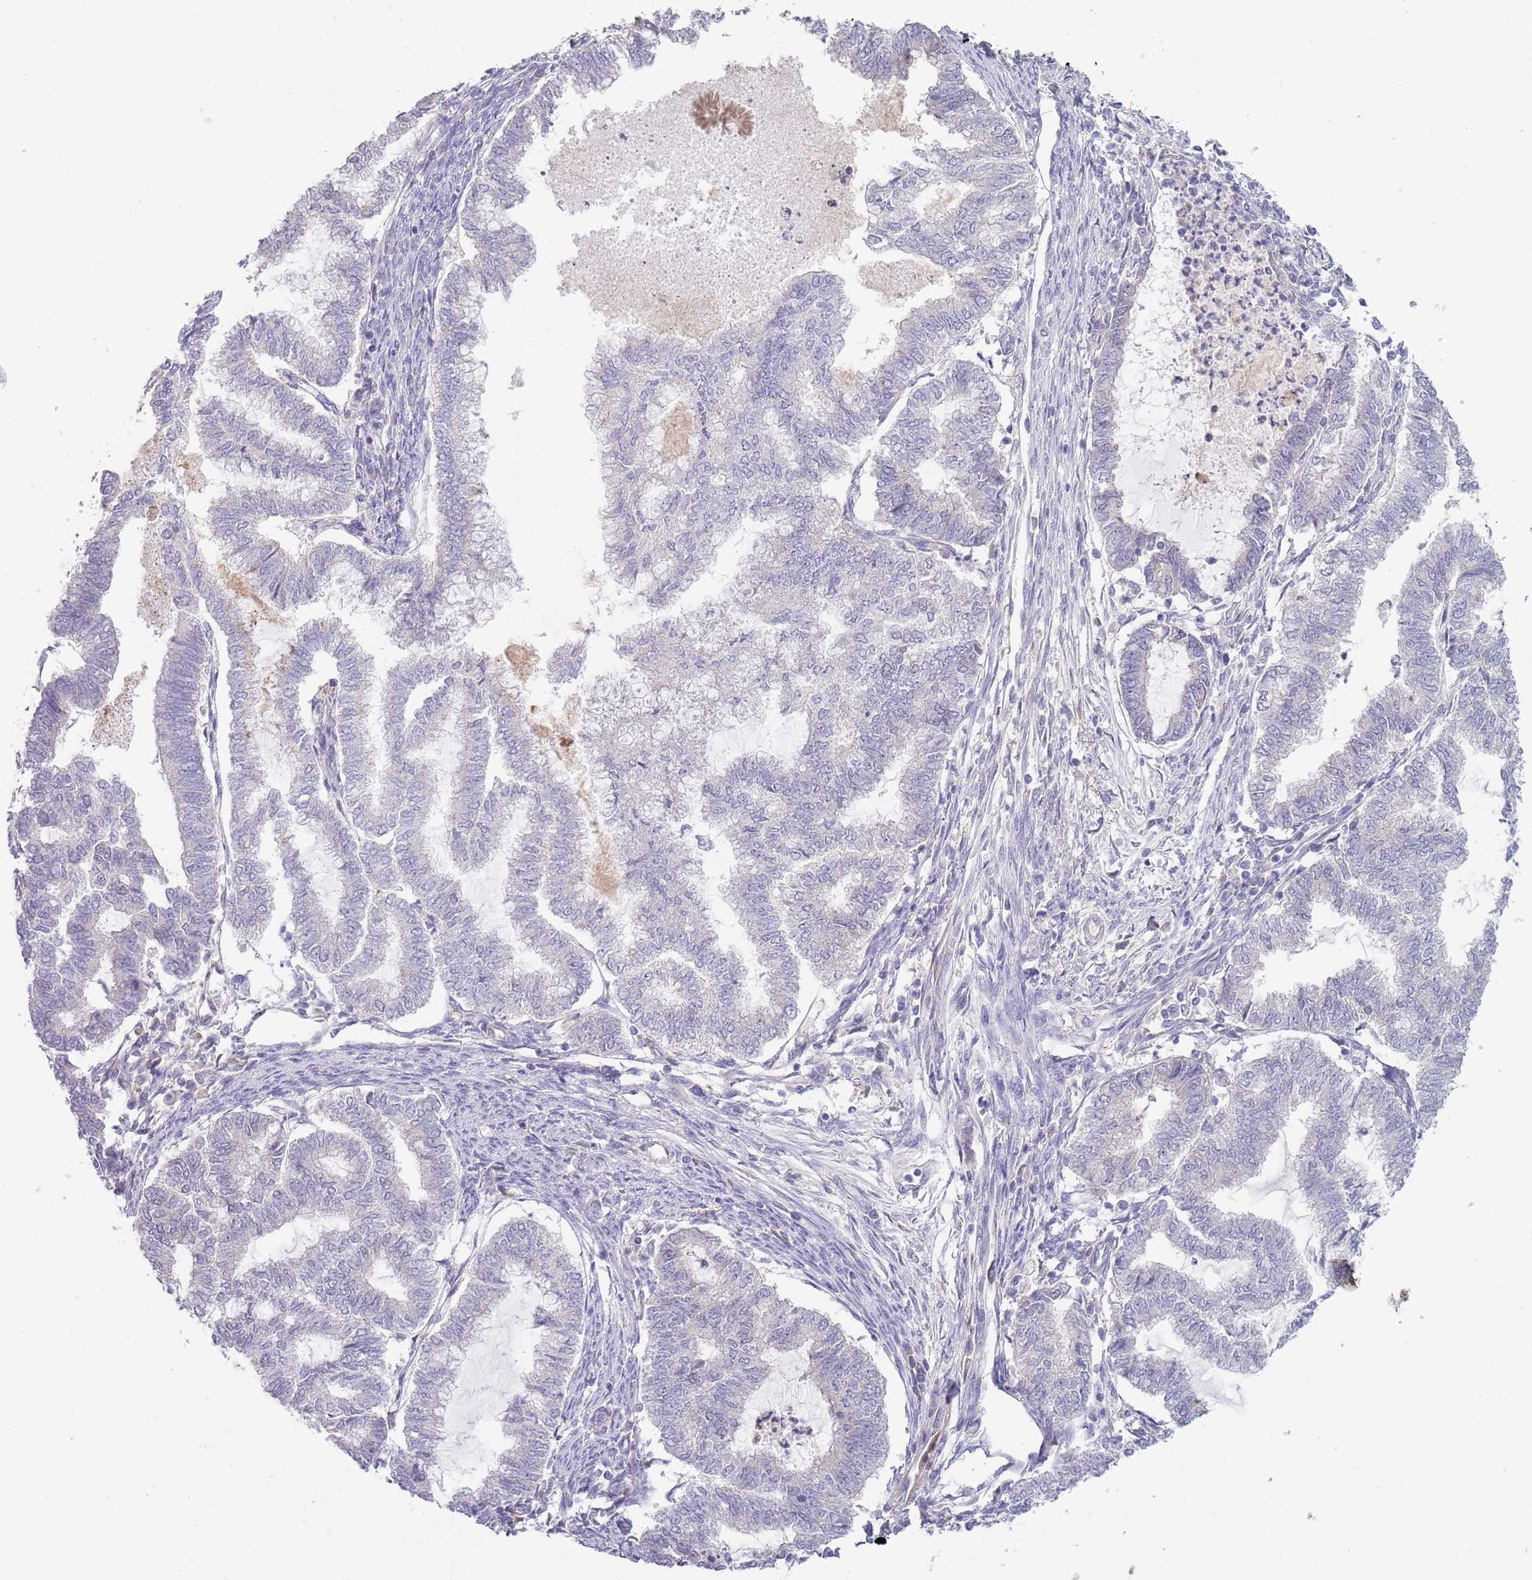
{"staining": {"intensity": "negative", "quantity": "none", "location": "none"}, "tissue": "endometrial cancer", "cell_type": "Tumor cells", "image_type": "cancer", "snomed": [{"axis": "morphology", "description": "Adenocarcinoma, NOS"}, {"axis": "topography", "description": "Endometrium"}], "caption": "Tumor cells are negative for brown protein staining in endometrial cancer.", "gene": "PIMREG", "patient": {"sex": "female", "age": 79}}